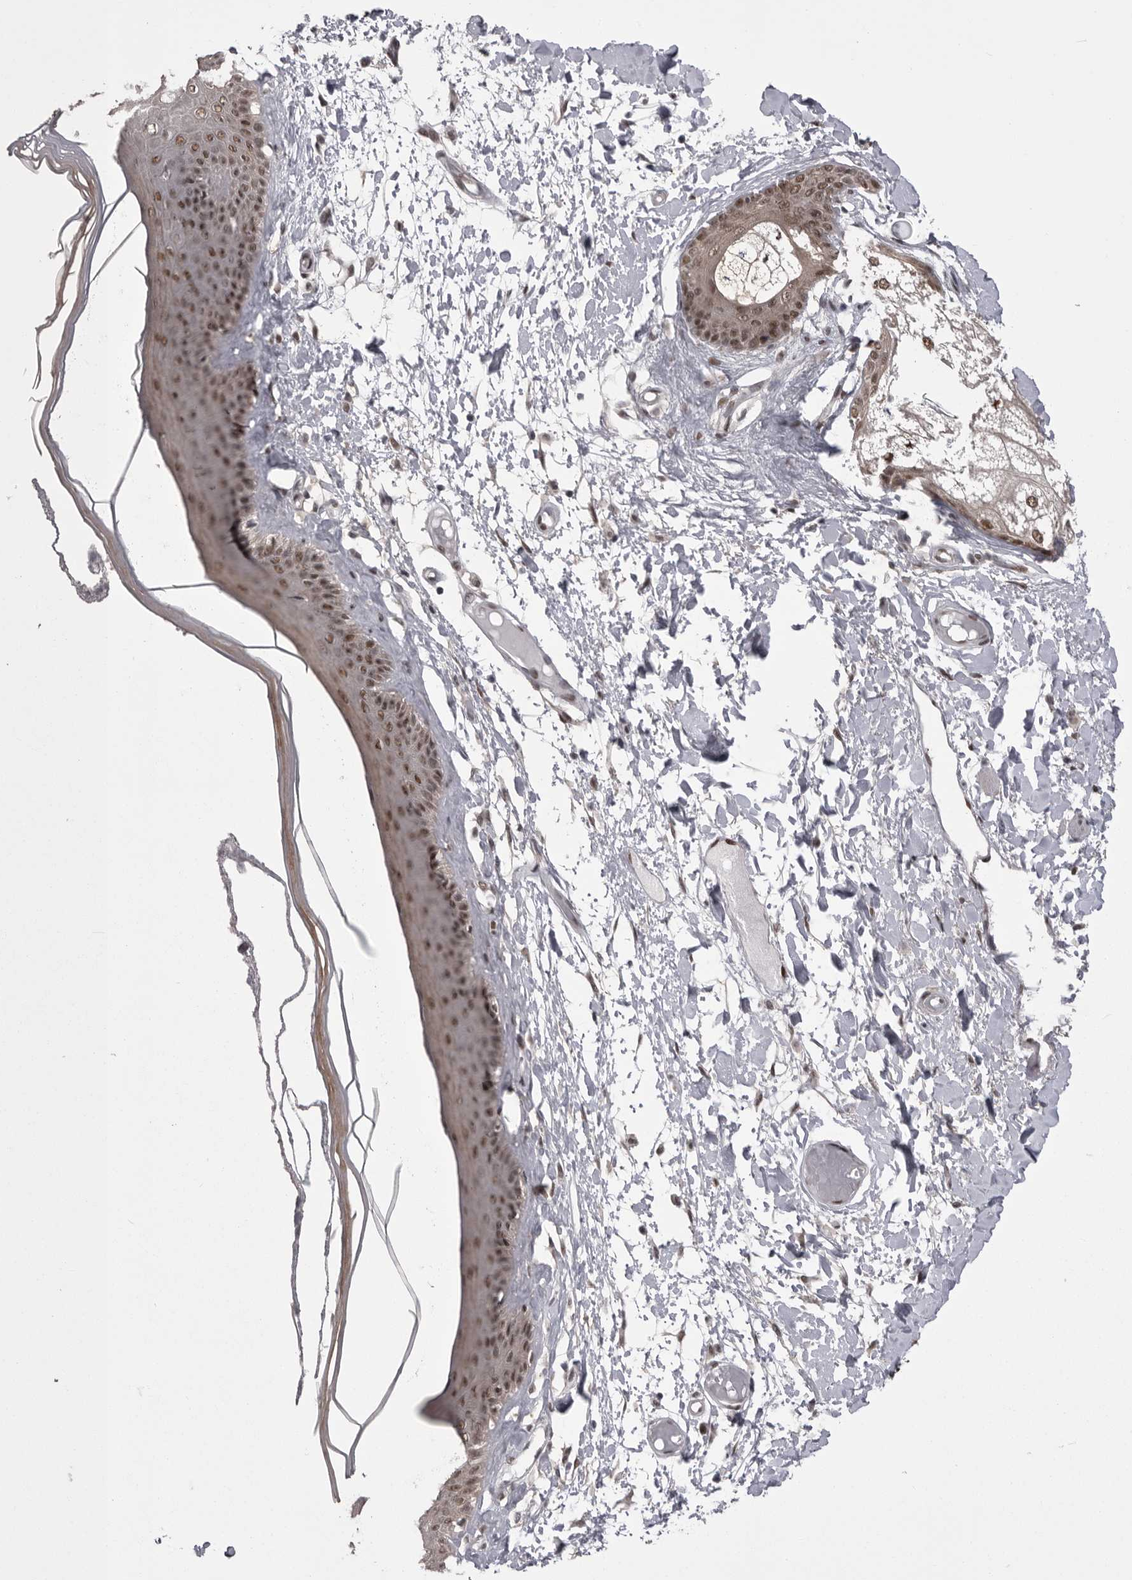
{"staining": {"intensity": "strong", "quantity": ">75%", "location": "nuclear"}, "tissue": "skin", "cell_type": "Epidermal cells", "image_type": "normal", "snomed": [{"axis": "morphology", "description": "Normal tissue, NOS"}, {"axis": "topography", "description": "Vulva"}], "caption": "An immunohistochemistry image of benign tissue is shown. Protein staining in brown highlights strong nuclear positivity in skin within epidermal cells.", "gene": "MEPCE", "patient": {"sex": "female", "age": 73}}